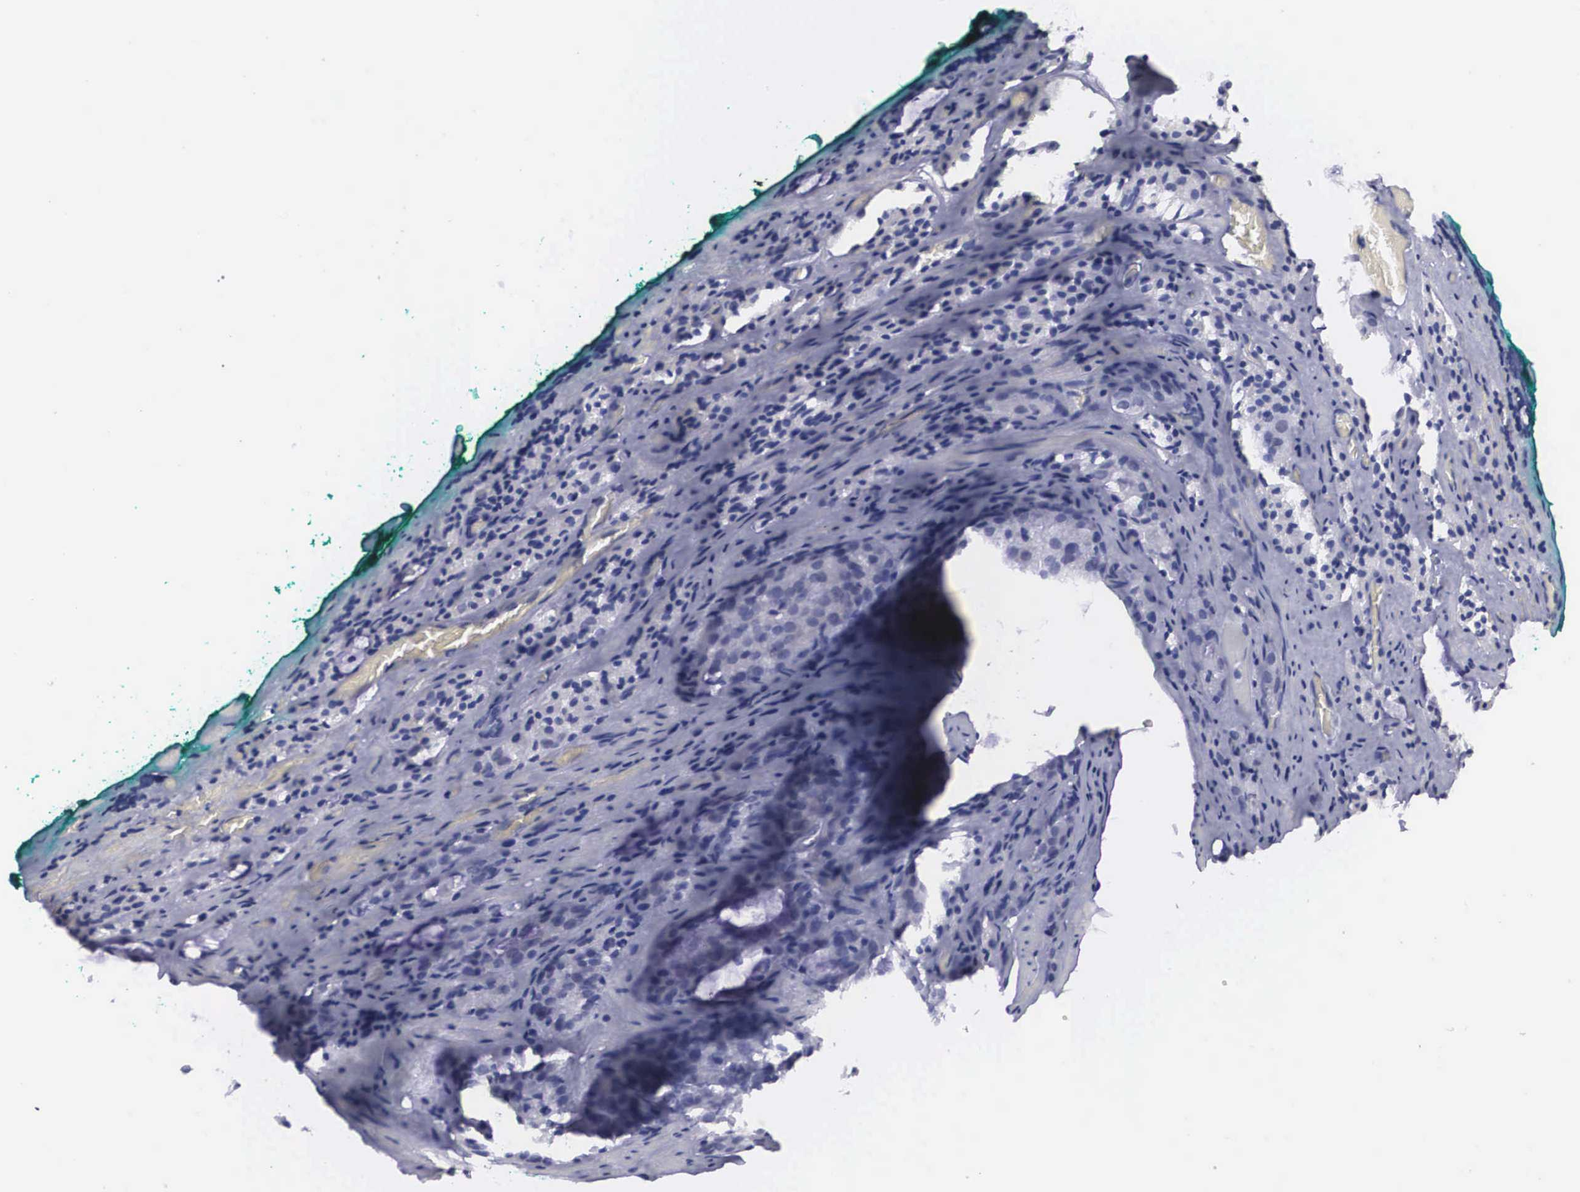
{"staining": {"intensity": "negative", "quantity": "none", "location": "none"}, "tissue": "prostate cancer", "cell_type": "Tumor cells", "image_type": "cancer", "snomed": [{"axis": "morphology", "description": "Adenocarcinoma, Medium grade"}, {"axis": "topography", "description": "Prostate"}], "caption": "Image shows no significant protein expression in tumor cells of prostate cancer.", "gene": "C22orf31", "patient": {"sex": "male", "age": 60}}